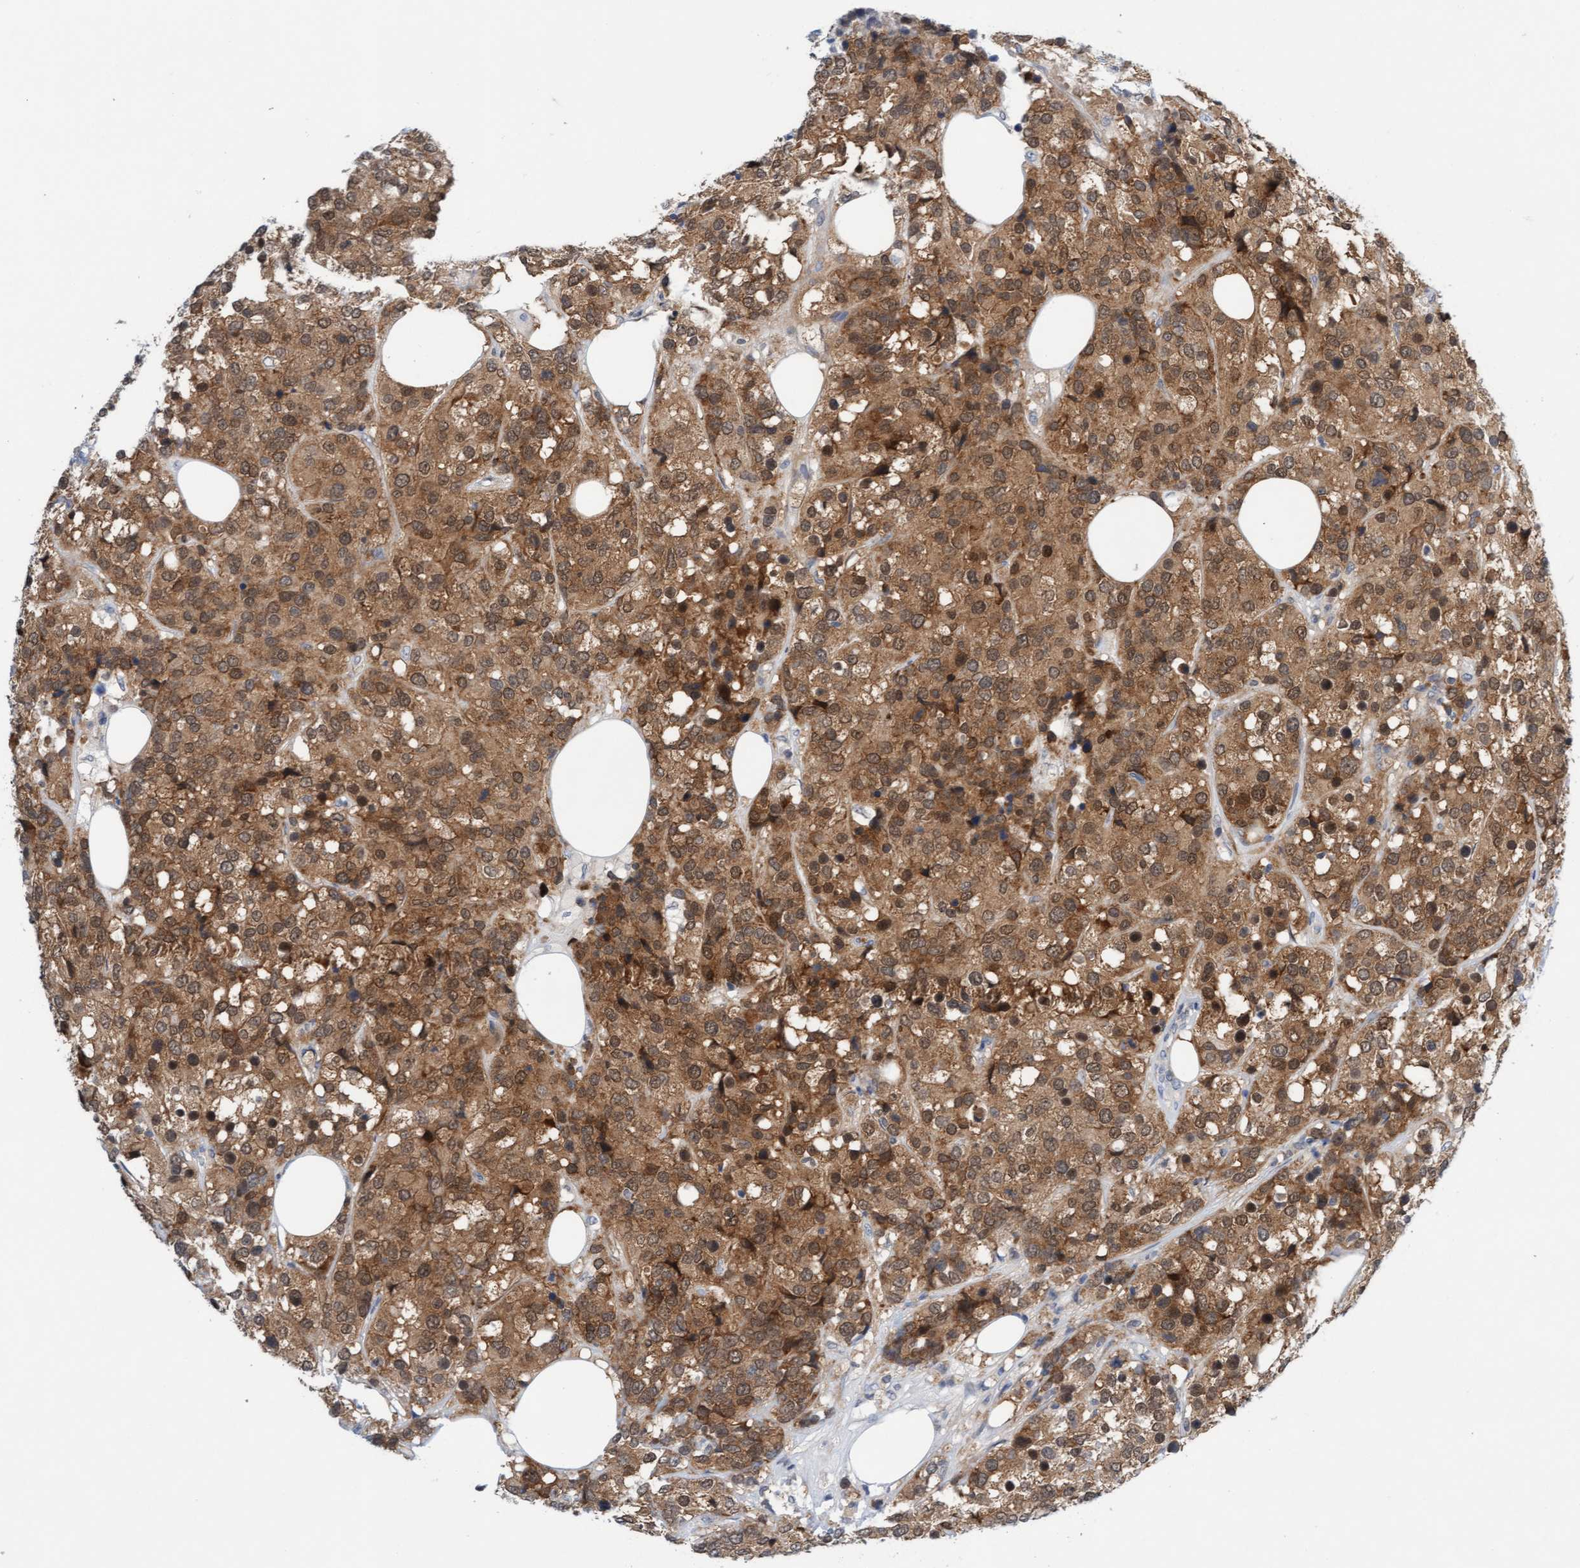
{"staining": {"intensity": "moderate", "quantity": ">75%", "location": "cytoplasmic/membranous"}, "tissue": "breast cancer", "cell_type": "Tumor cells", "image_type": "cancer", "snomed": [{"axis": "morphology", "description": "Lobular carcinoma"}, {"axis": "topography", "description": "Breast"}], "caption": "Immunohistochemistry (DAB) staining of breast cancer exhibits moderate cytoplasmic/membranous protein staining in approximately >75% of tumor cells. (DAB IHC with brightfield microscopy, high magnification).", "gene": "AMZ2", "patient": {"sex": "female", "age": 59}}